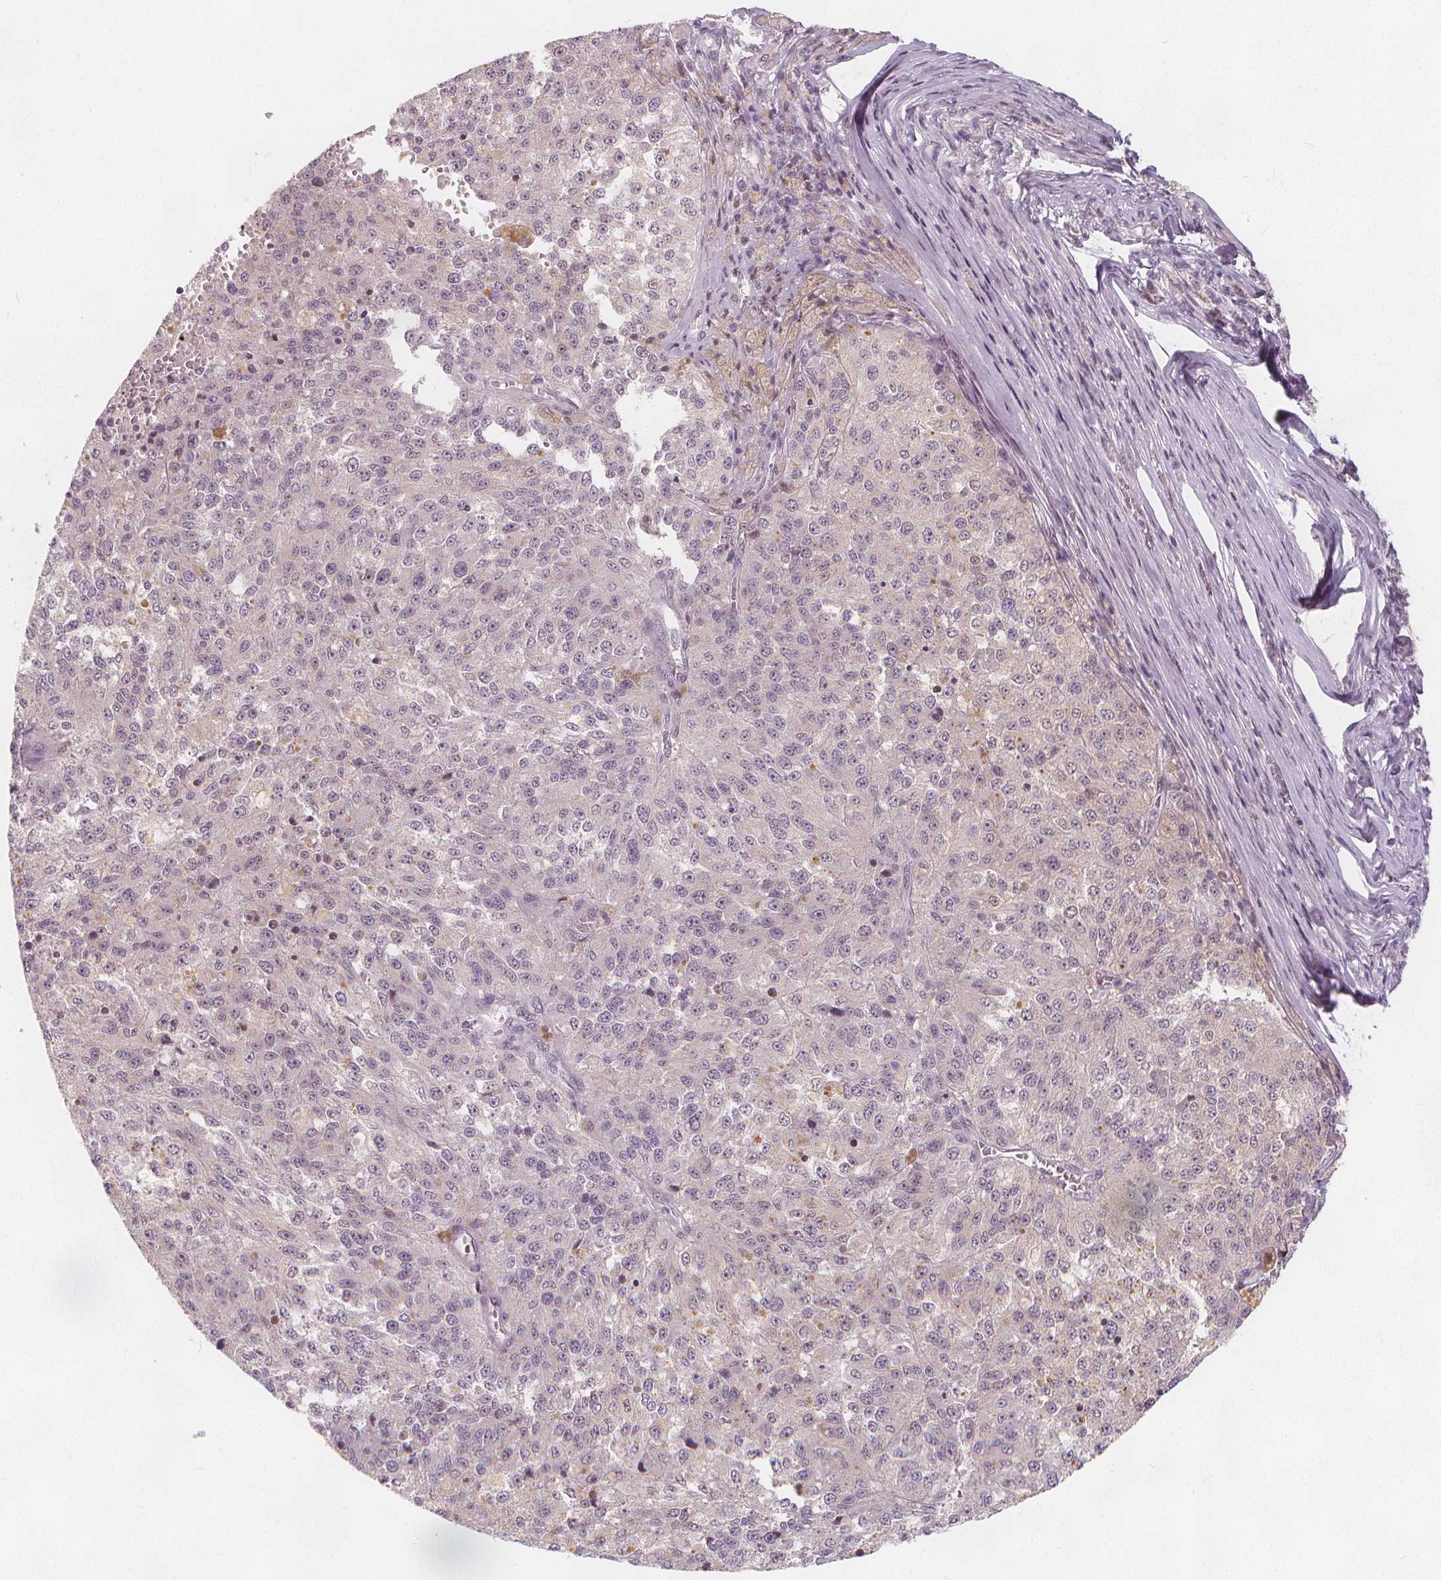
{"staining": {"intensity": "negative", "quantity": "none", "location": "none"}, "tissue": "melanoma", "cell_type": "Tumor cells", "image_type": "cancer", "snomed": [{"axis": "morphology", "description": "Malignant melanoma, Metastatic site"}, {"axis": "topography", "description": "Lymph node"}], "caption": "The image reveals no significant staining in tumor cells of melanoma.", "gene": "DRC3", "patient": {"sex": "female", "age": 64}}